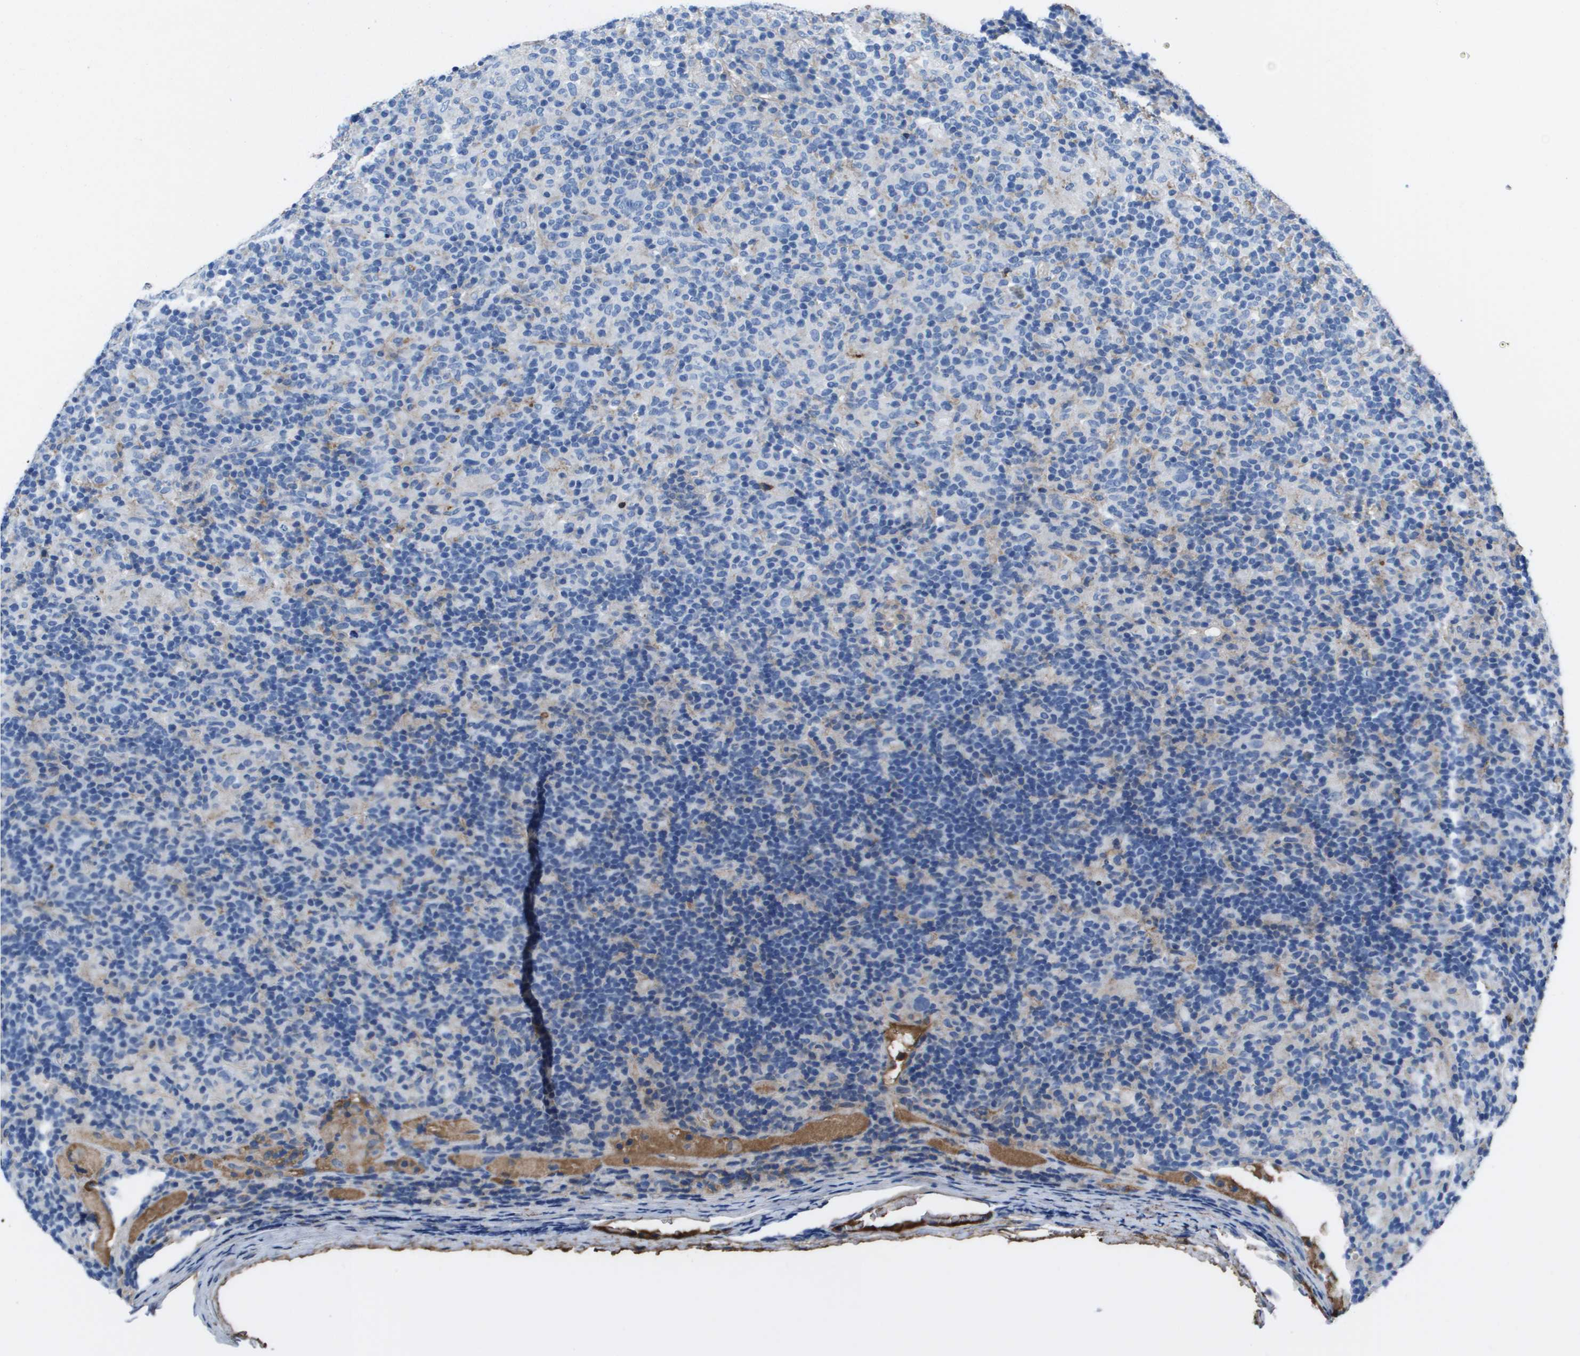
{"staining": {"intensity": "negative", "quantity": "none", "location": "none"}, "tissue": "lymphoma", "cell_type": "Tumor cells", "image_type": "cancer", "snomed": [{"axis": "morphology", "description": "Hodgkin's disease, NOS"}, {"axis": "topography", "description": "Lymph node"}], "caption": "Immunohistochemical staining of human Hodgkin's disease exhibits no significant positivity in tumor cells.", "gene": "VTN", "patient": {"sex": "male", "age": 70}}